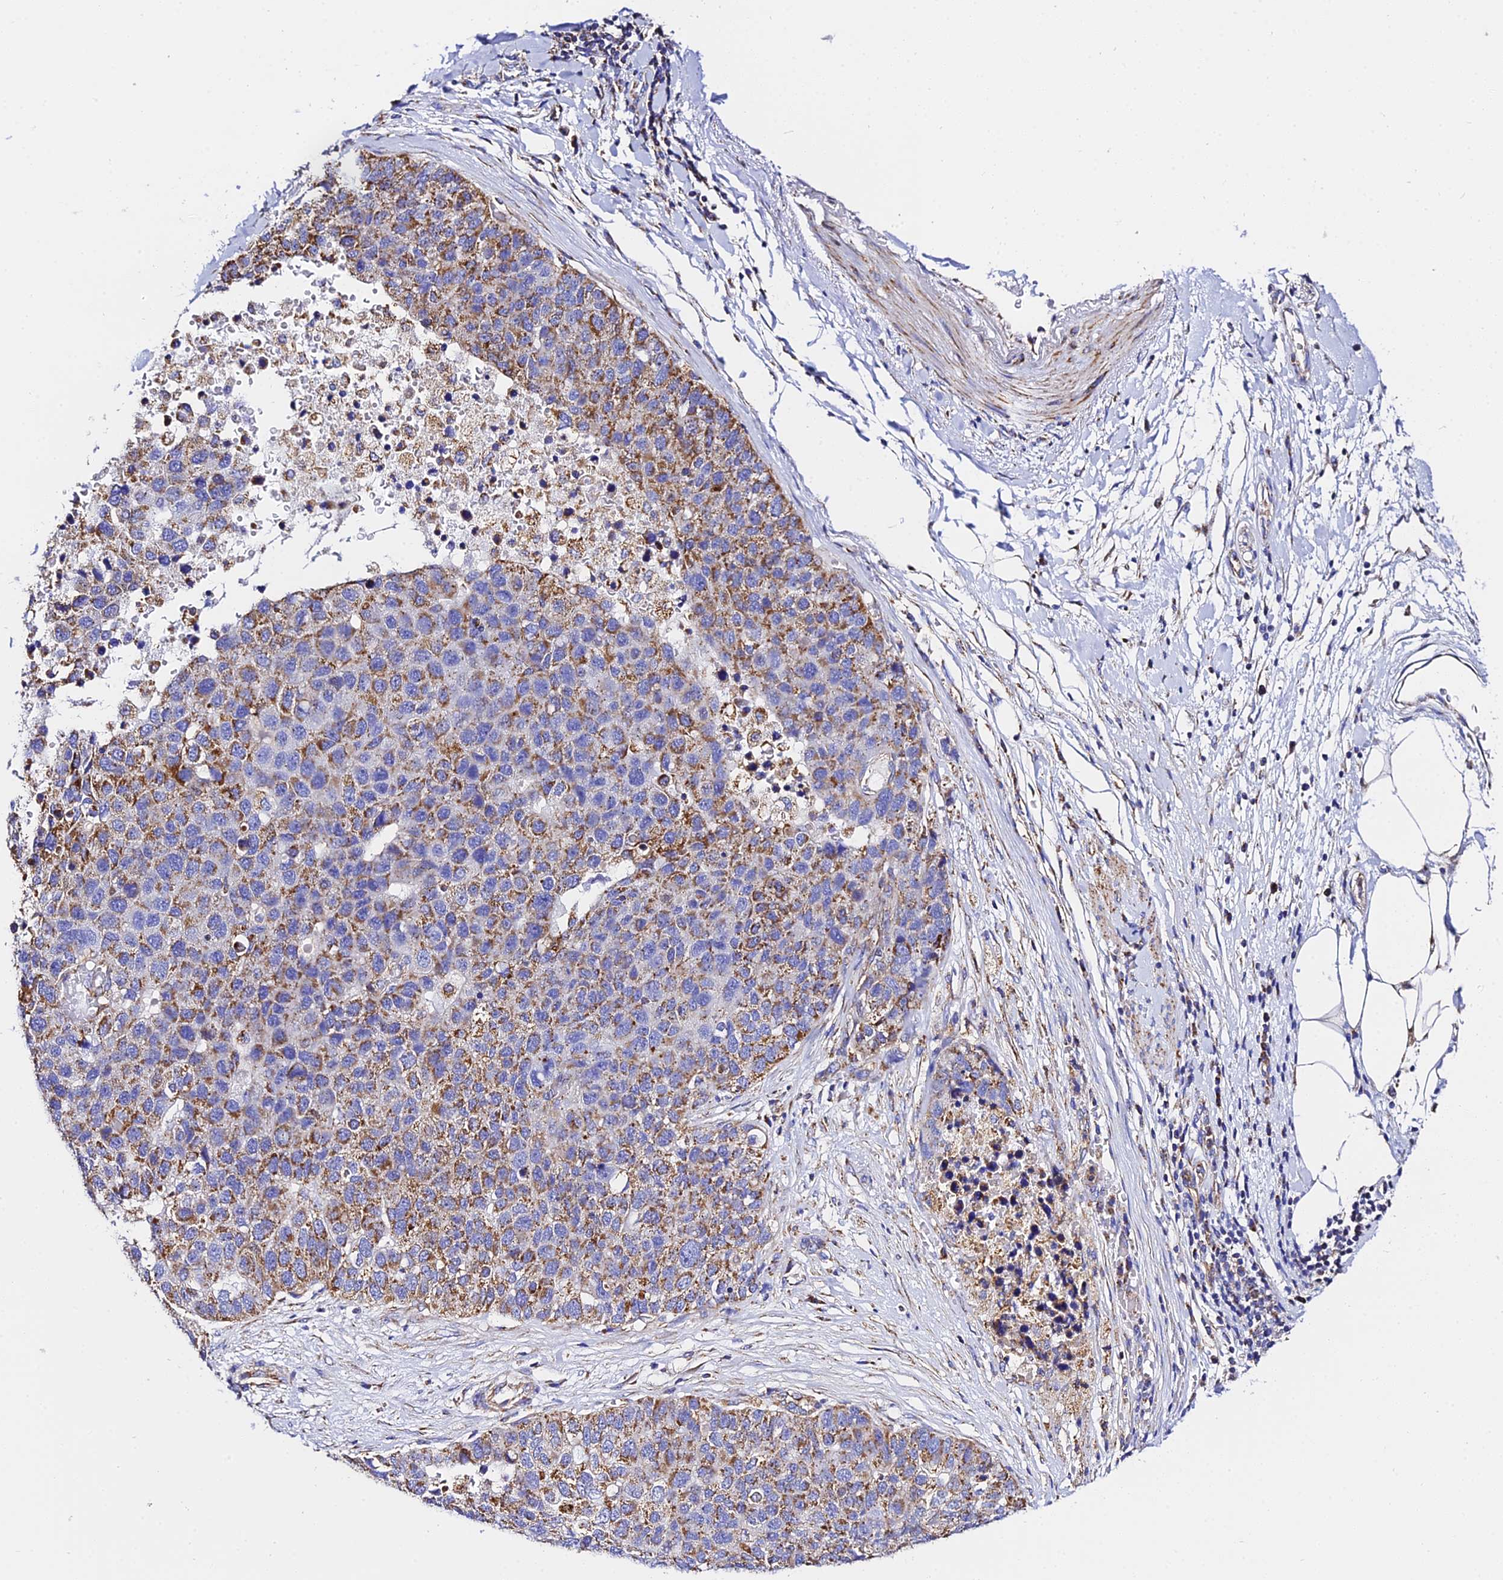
{"staining": {"intensity": "moderate", "quantity": "25%-75%", "location": "cytoplasmic/membranous"}, "tissue": "pancreatic cancer", "cell_type": "Tumor cells", "image_type": "cancer", "snomed": [{"axis": "morphology", "description": "Adenocarcinoma, NOS"}, {"axis": "topography", "description": "Pancreas"}], "caption": "Immunohistochemical staining of pancreatic adenocarcinoma exhibits moderate cytoplasmic/membranous protein positivity in about 25%-75% of tumor cells.", "gene": "ZNF573", "patient": {"sex": "female", "age": 61}}